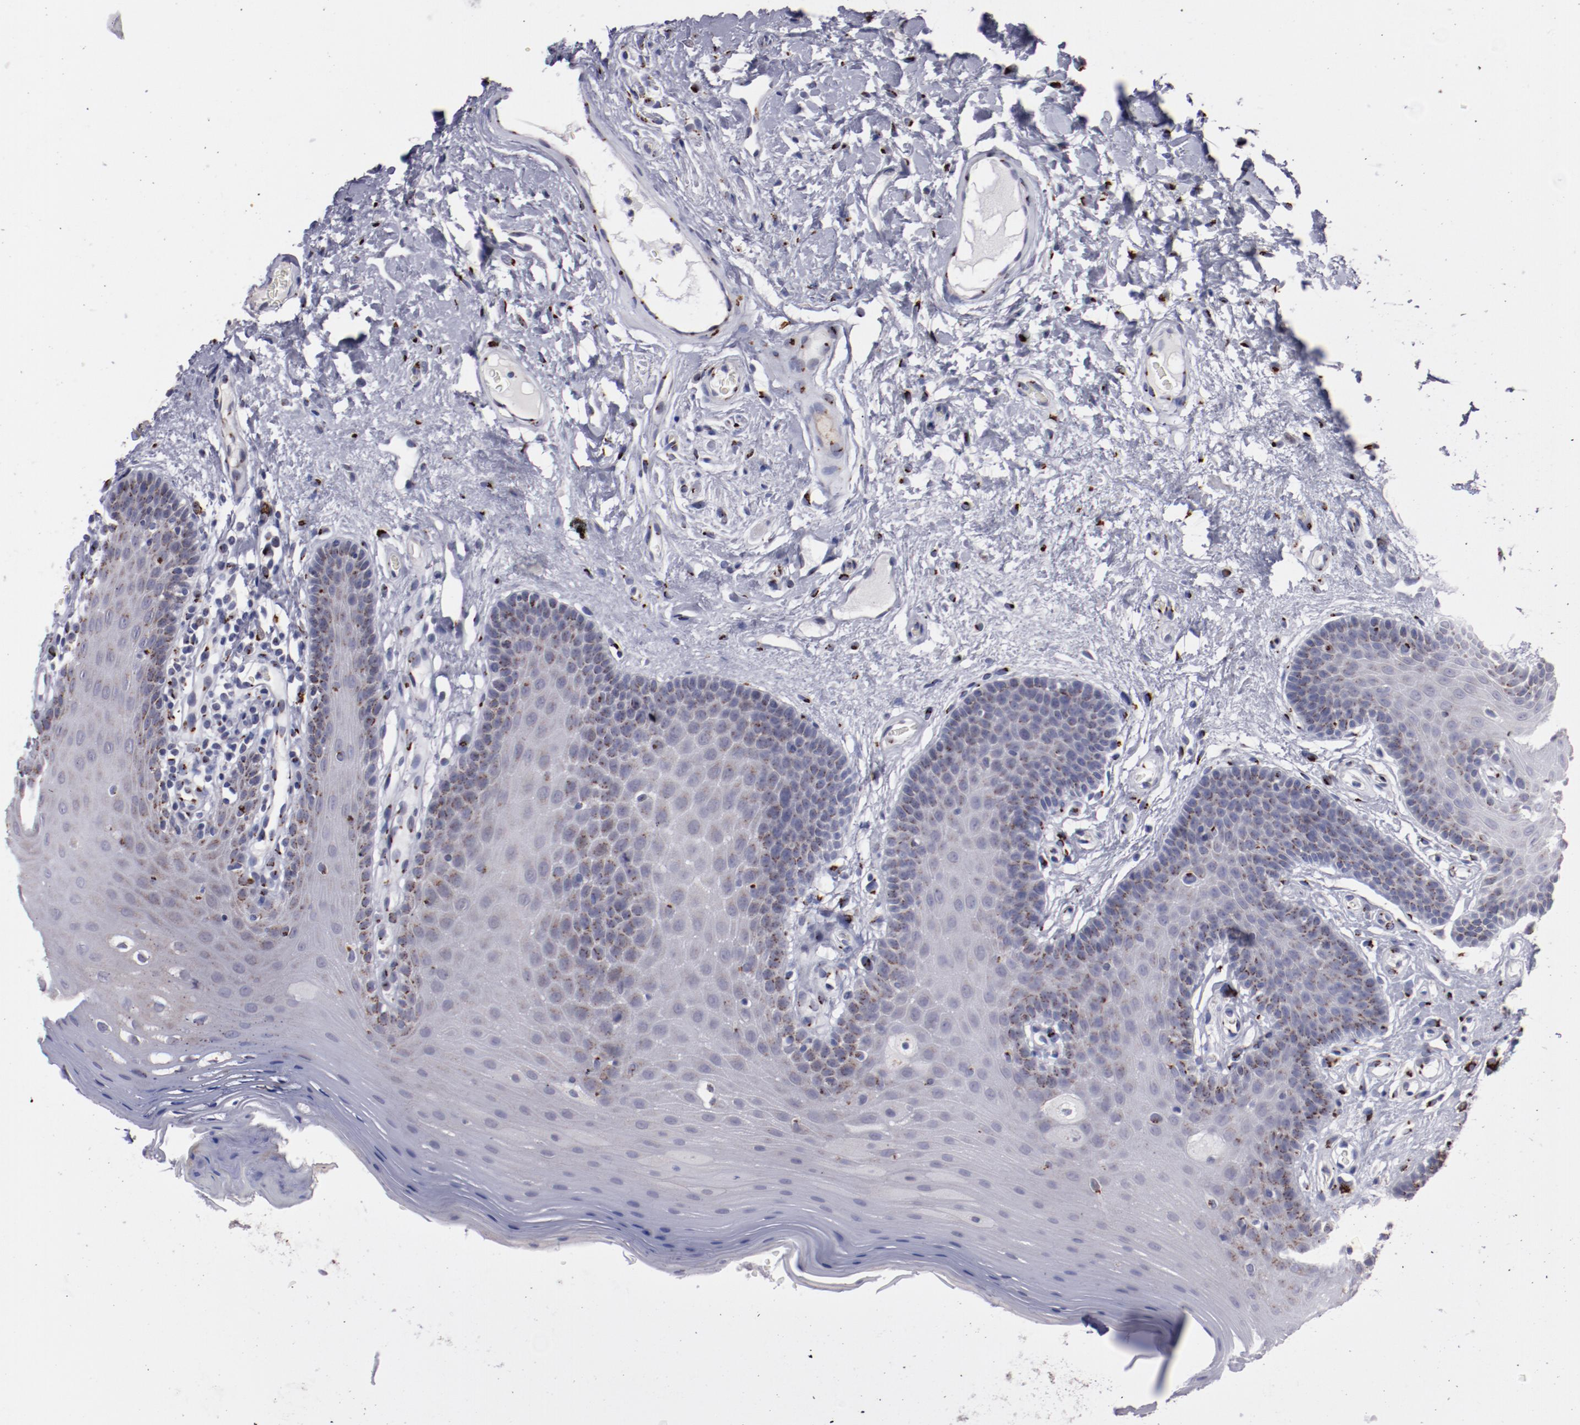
{"staining": {"intensity": "strong", "quantity": "<25%", "location": "cytoplasmic/membranous"}, "tissue": "oral mucosa", "cell_type": "Squamous epithelial cells", "image_type": "normal", "snomed": [{"axis": "morphology", "description": "Normal tissue, NOS"}, {"axis": "morphology", "description": "Squamous cell carcinoma, NOS"}, {"axis": "topography", "description": "Skeletal muscle"}, {"axis": "topography", "description": "Oral tissue"}, {"axis": "topography", "description": "Head-Neck"}], "caption": "A high-resolution micrograph shows IHC staining of benign oral mucosa, which demonstrates strong cytoplasmic/membranous staining in approximately <25% of squamous epithelial cells.", "gene": "GOLIM4", "patient": {"sex": "male", "age": 71}}